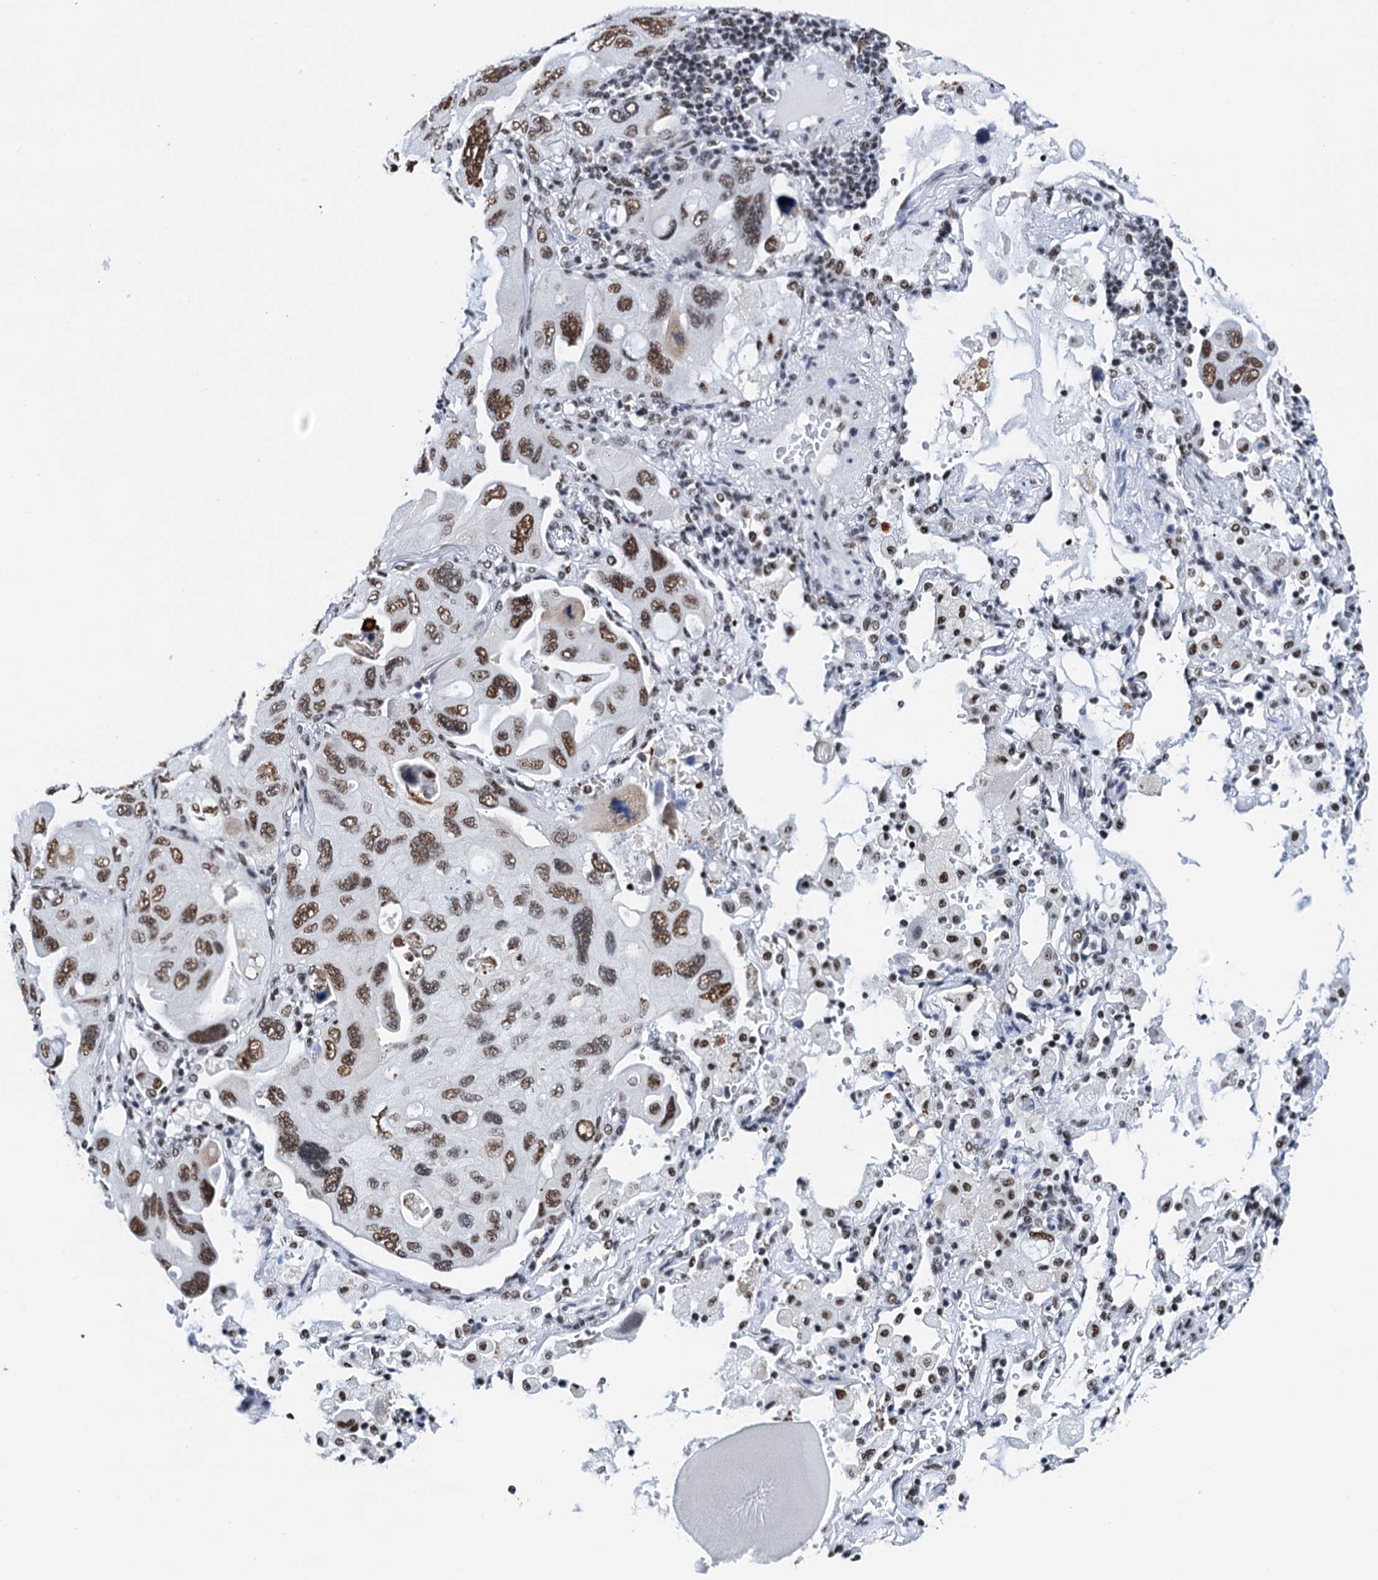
{"staining": {"intensity": "moderate", "quantity": ">75%", "location": "nuclear"}, "tissue": "lung cancer", "cell_type": "Tumor cells", "image_type": "cancer", "snomed": [{"axis": "morphology", "description": "Squamous cell carcinoma, NOS"}, {"axis": "topography", "description": "Lung"}], "caption": "Lung squamous cell carcinoma was stained to show a protein in brown. There is medium levels of moderate nuclear positivity in about >75% of tumor cells.", "gene": "SLTM", "patient": {"sex": "female", "age": 73}}